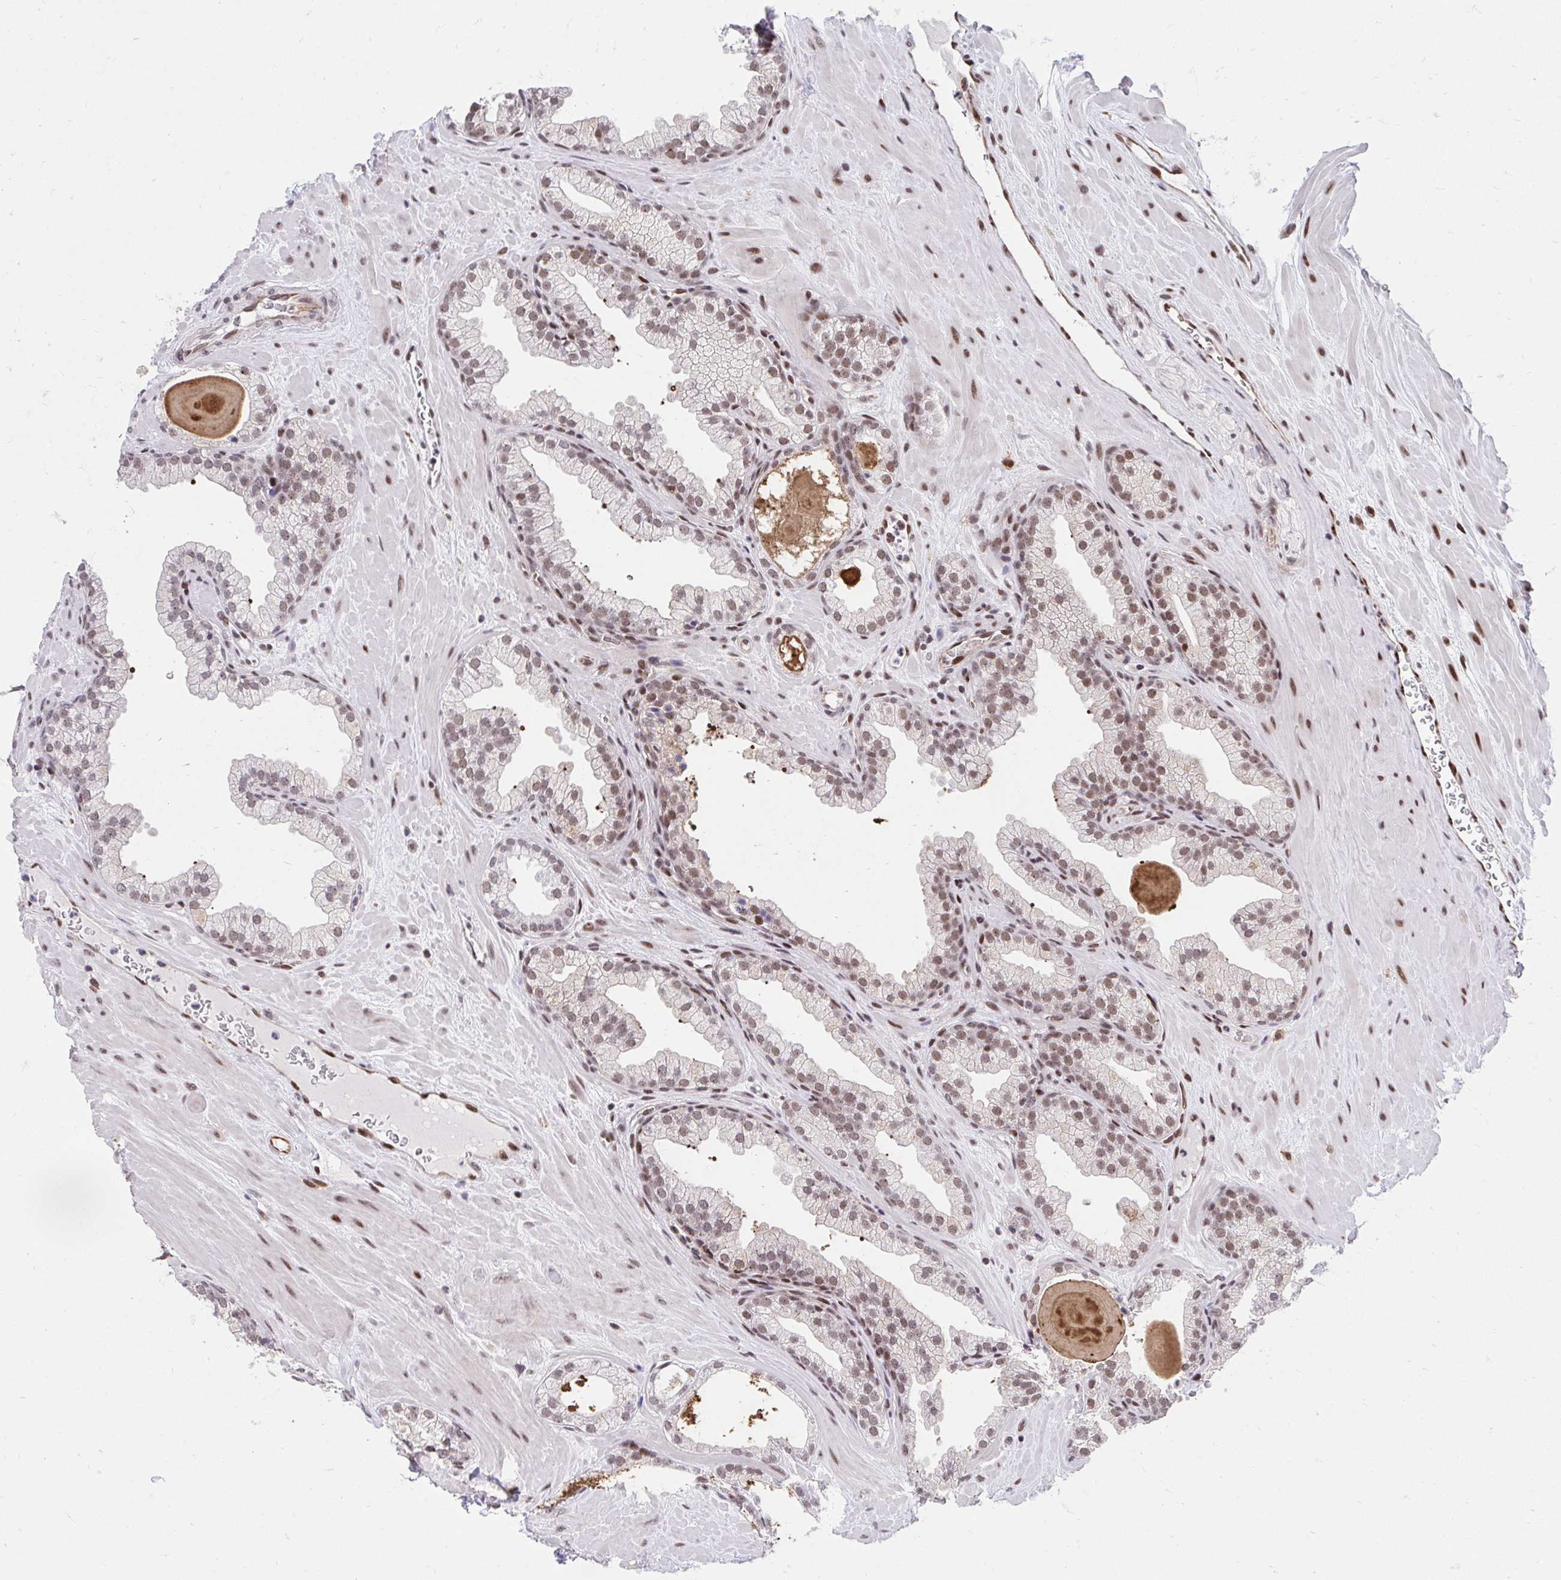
{"staining": {"intensity": "moderate", "quantity": "25%-75%", "location": "nuclear"}, "tissue": "prostate", "cell_type": "Glandular cells", "image_type": "normal", "snomed": [{"axis": "morphology", "description": "Normal tissue, NOS"}, {"axis": "topography", "description": "Prostate"}, {"axis": "topography", "description": "Peripheral nerve tissue"}], "caption": "Protein expression by immunohistochemistry (IHC) demonstrates moderate nuclear positivity in approximately 25%-75% of glandular cells in unremarkable prostate.", "gene": "HOXA4", "patient": {"sex": "male", "age": 61}}